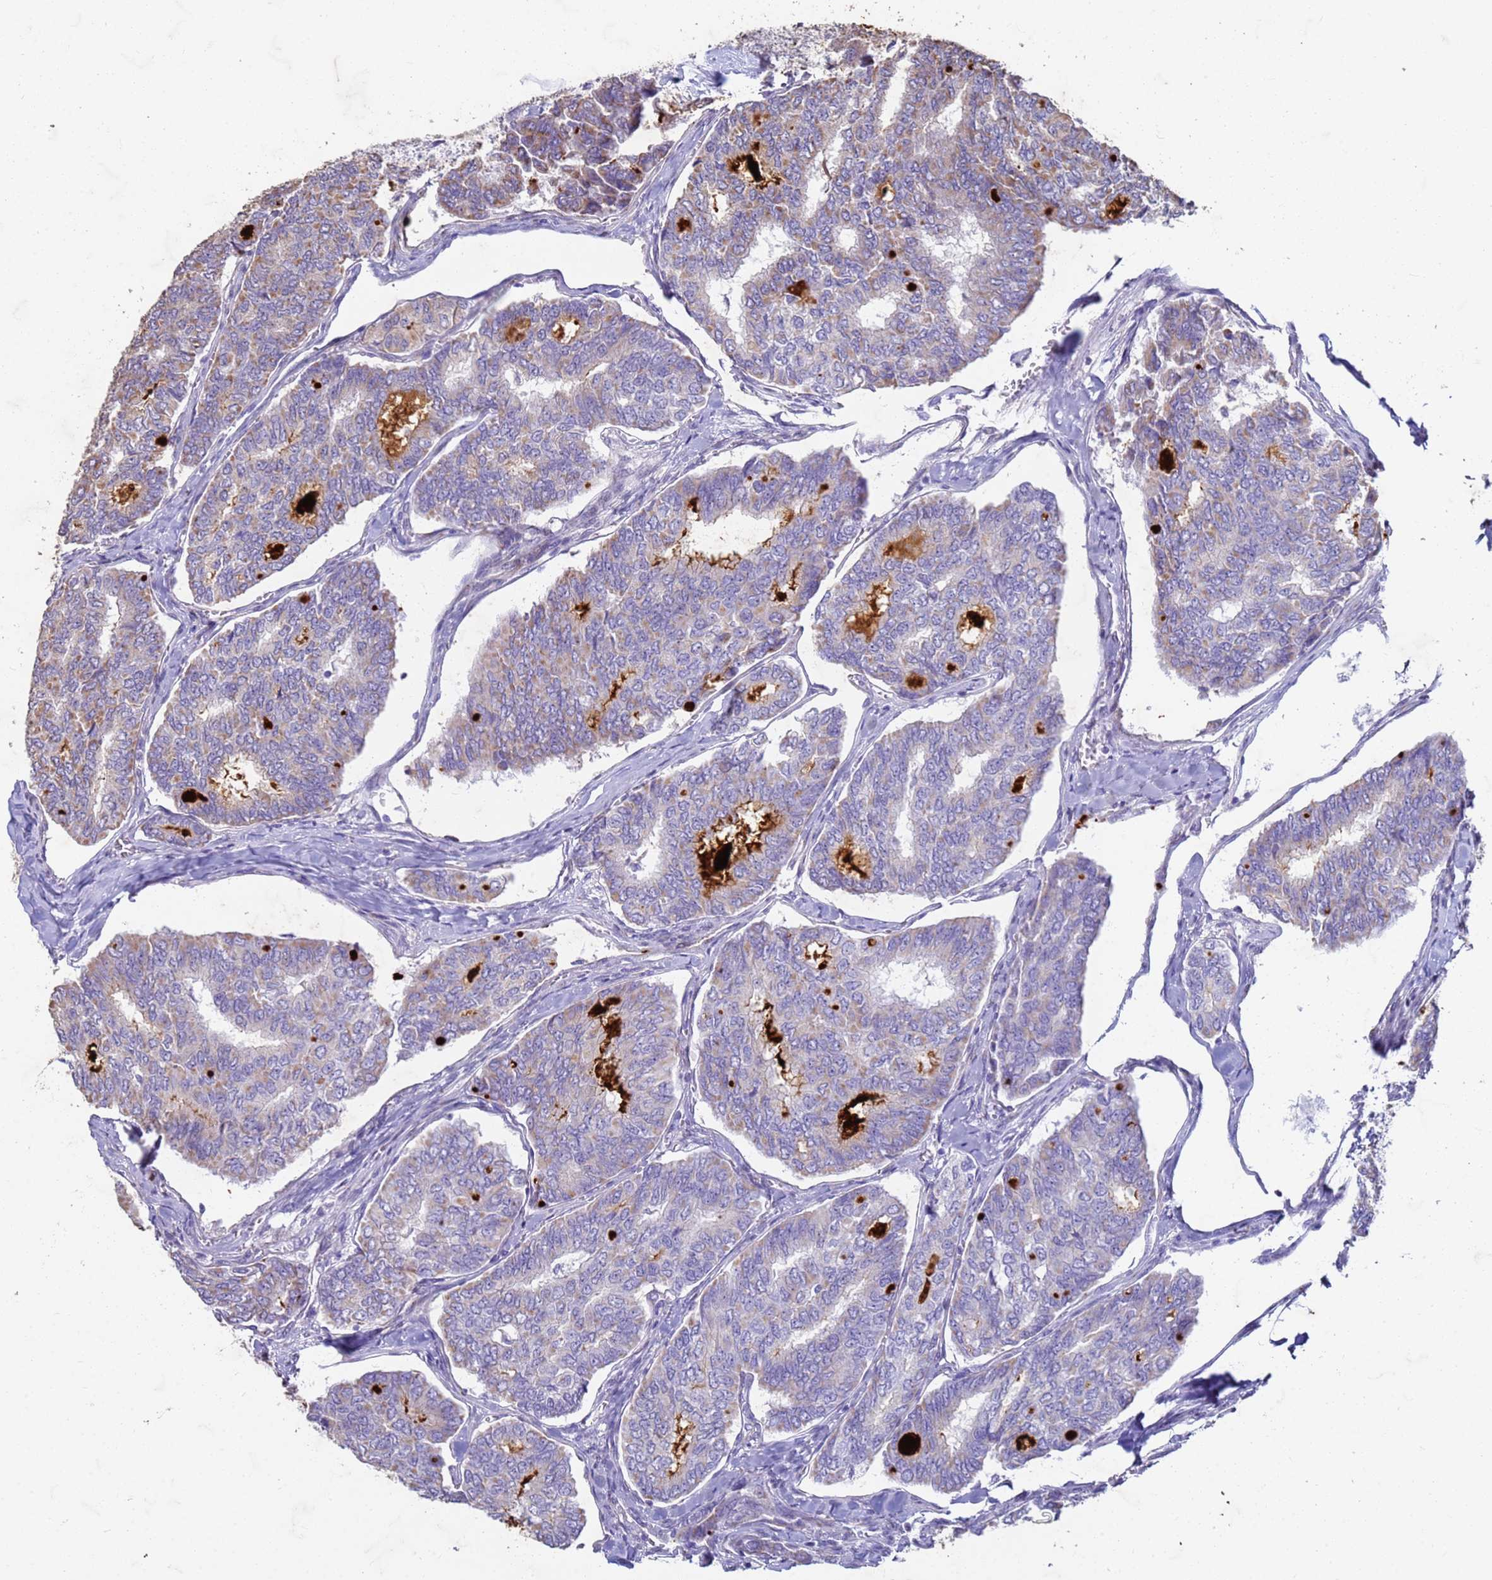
{"staining": {"intensity": "negative", "quantity": "none", "location": "none"}, "tissue": "thyroid cancer", "cell_type": "Tumor cells", "image_type": "cancer", "snomed": [{"axis": "morphology", "description": "Papillary adenocarcinoma, NOS"}, {"axis": "topography", "description": "Thyroid gland"}], "caption": "Tumor cells are negative for brown protein staining in papillary adenocarcinoma (thyroid). (Immunohistochemistry, brightfield microscopy, high magnification).", "gene": "SLC25A15", "patient": {"sex": "female", "age": 35}}